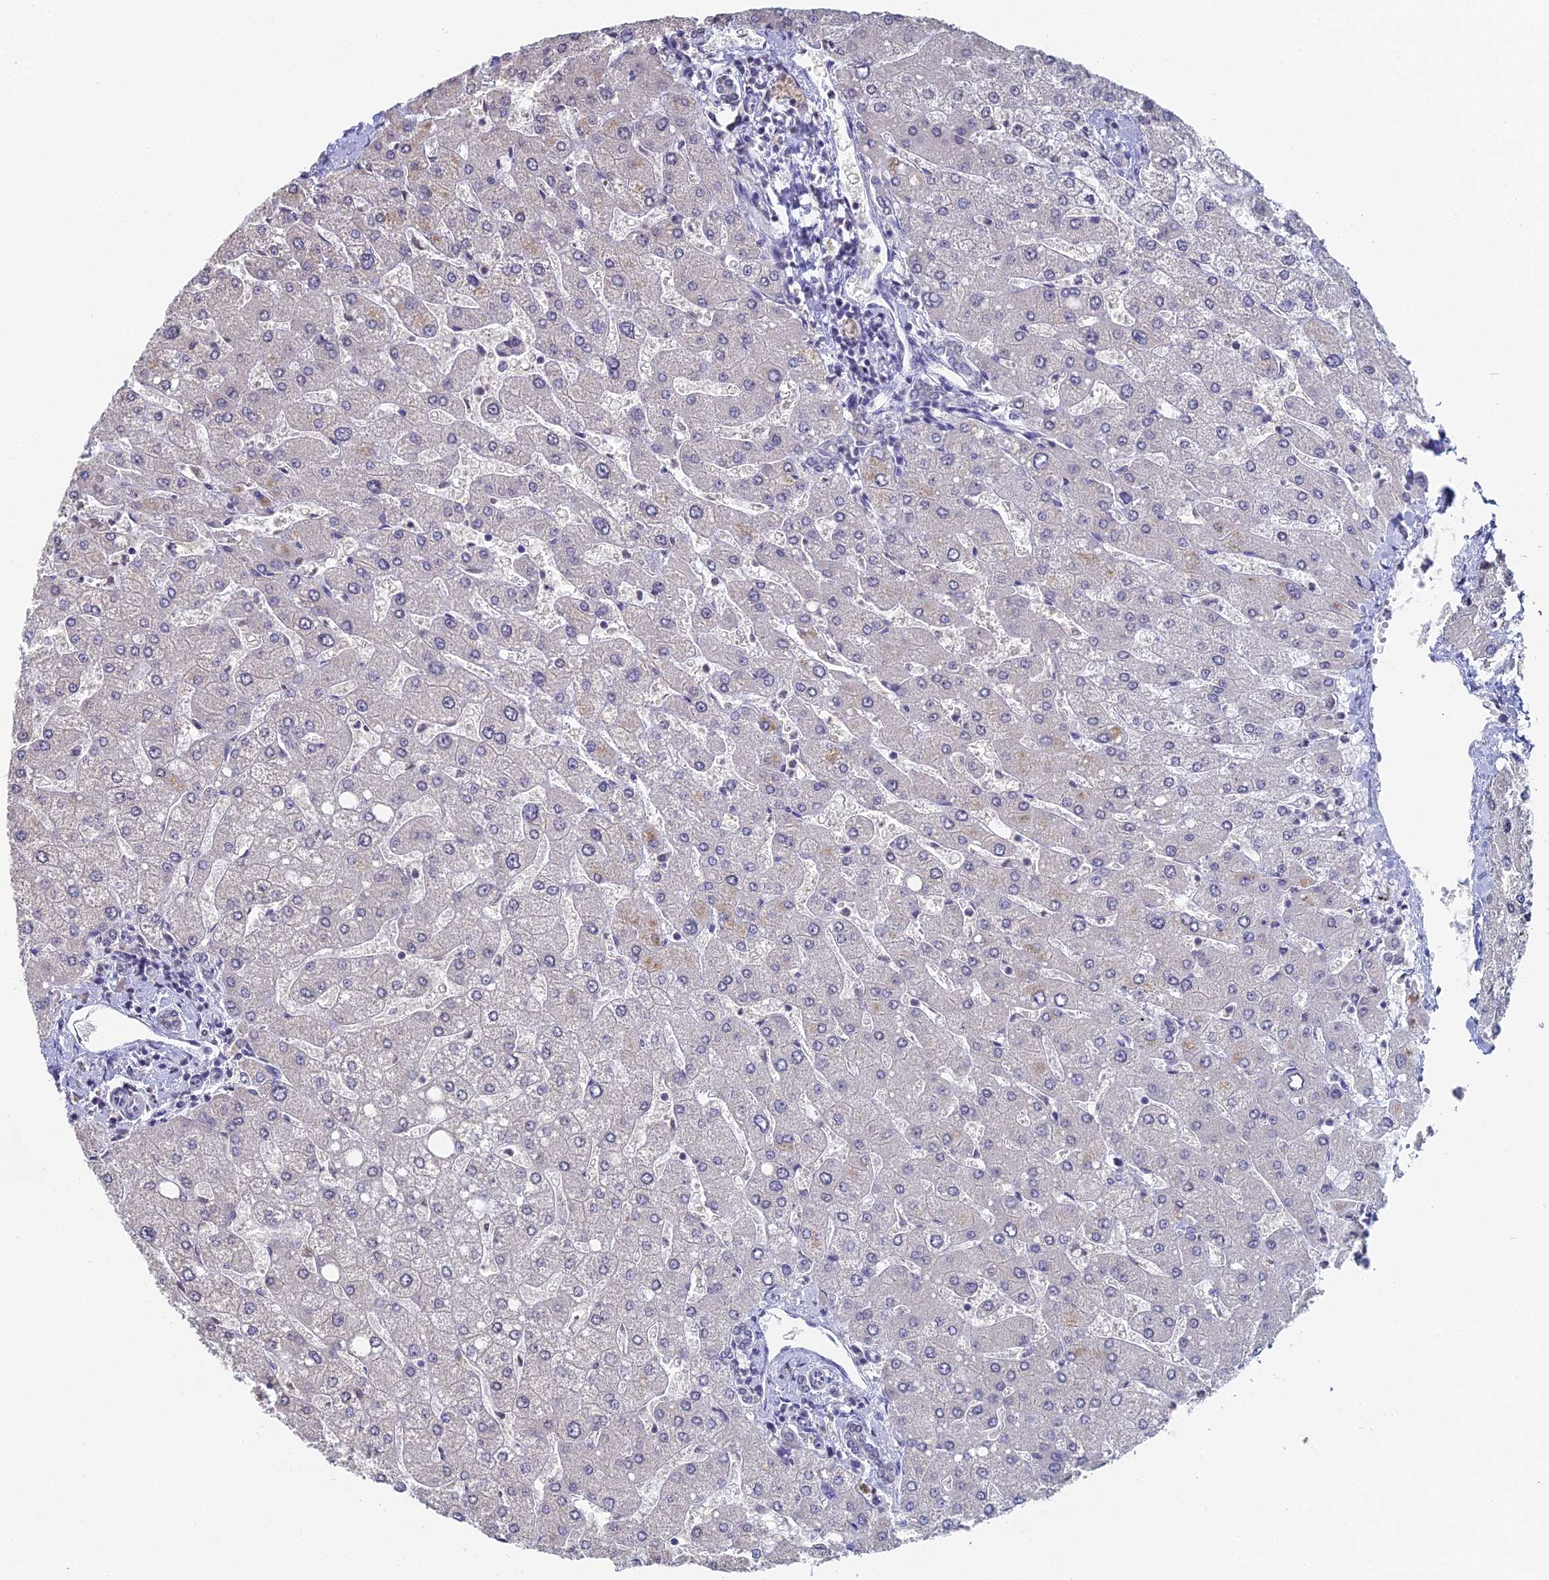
{"staining": {"intensity": "negative", "quantity": "none", "location": "none"}, "tissue": "liver", "cell_type": "Cholangiocytes", "image_type": "normal", "snomed": [{"axis": "morphology", "description": "Normal tissue, NOS"}, {"axis": "topography", "description": "Liver"}], "caption": "This is an IHC micrograph of normal human liver. There is no positivity in cholangiocytes.", "gene": "PRR22", "patient": {"sex": "male", "age": 55}}